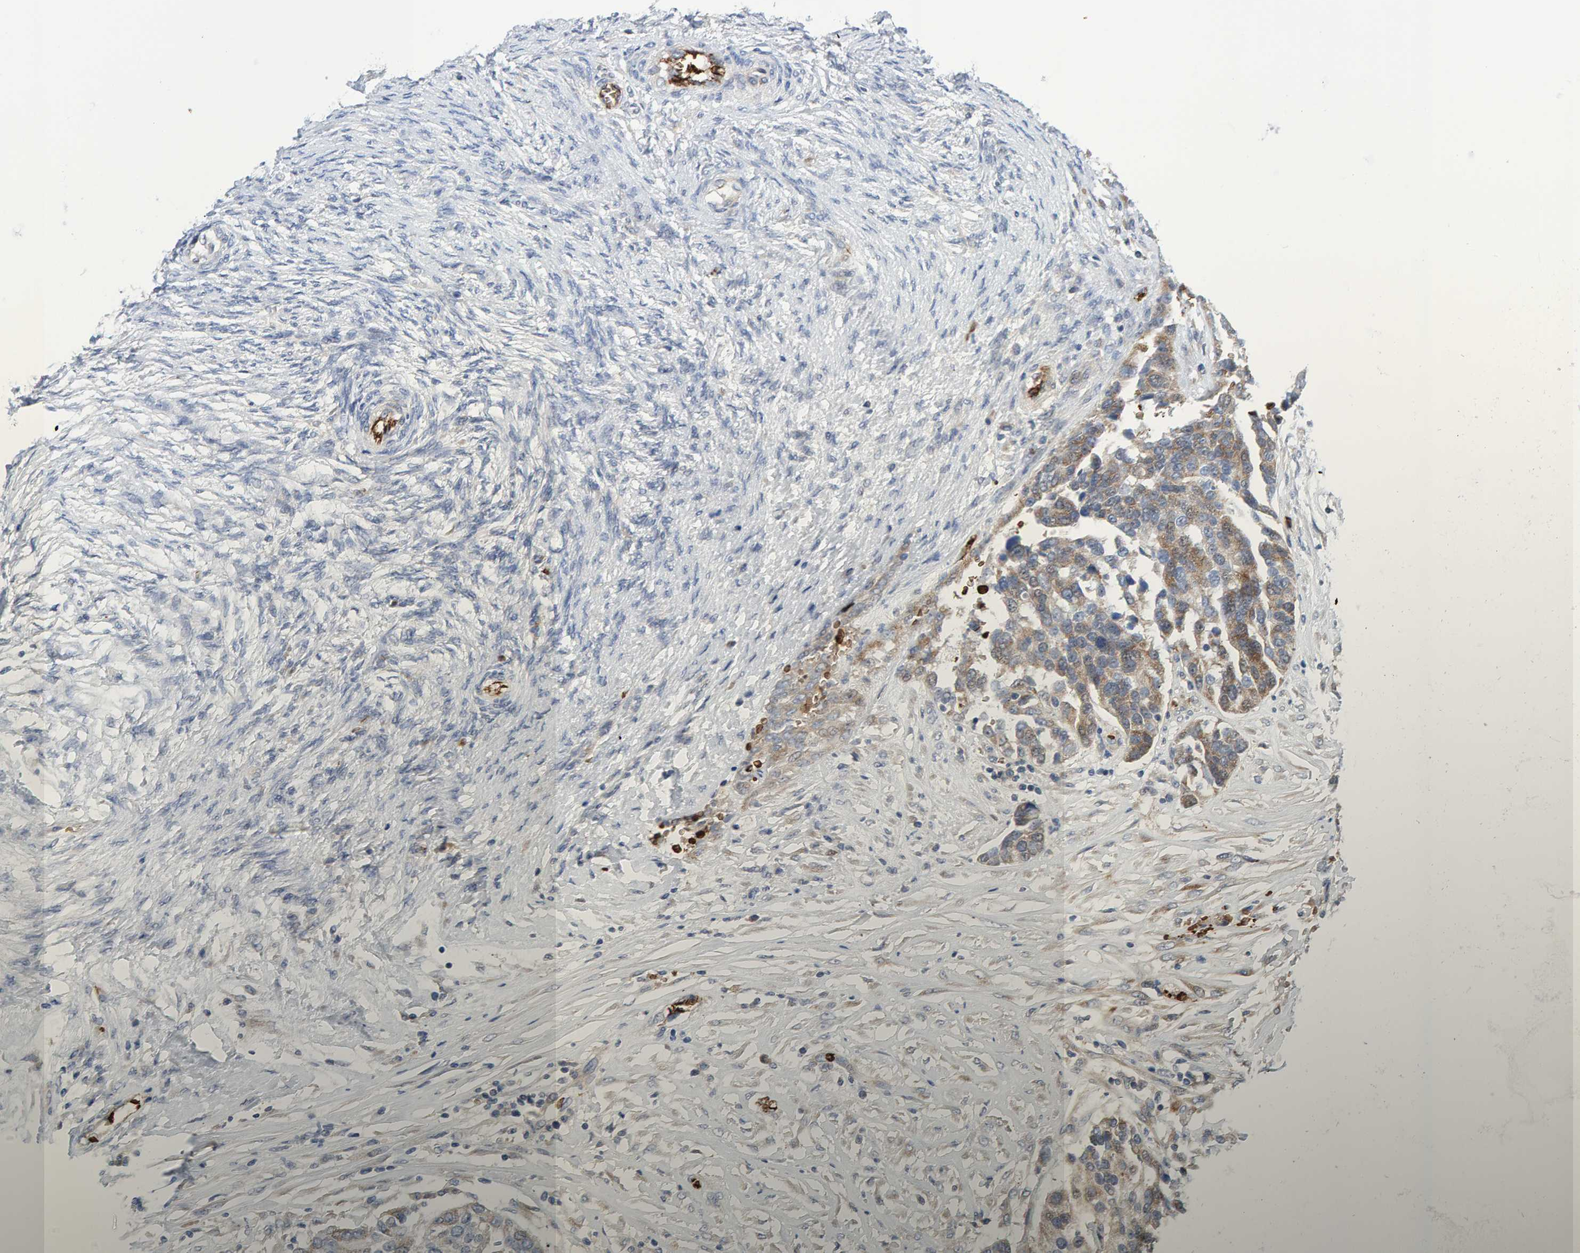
{"staining": {"intensity": "moderate", "quantity": "25%-75%", "location": "cytoplasmic/membranous"}, "tissue": "ovarian cancer", "cell_type": "Tumor cells", "image_type": "cancer", "snomed": [{"axis": "morphology", "description": "Cystadenocarcinoma, serous, NOS"}, {"axis": "topography", "description": "Ovary"}], "caption": "A medium amount of moderate cytoplasmic/membranous expression is seen in approximately 25%-75% of tumor cells in ovarian serous cystadenocarcinoma tissue.", "gene": "VPS9D1", "patient": {"sex": "female", "age": 44}}